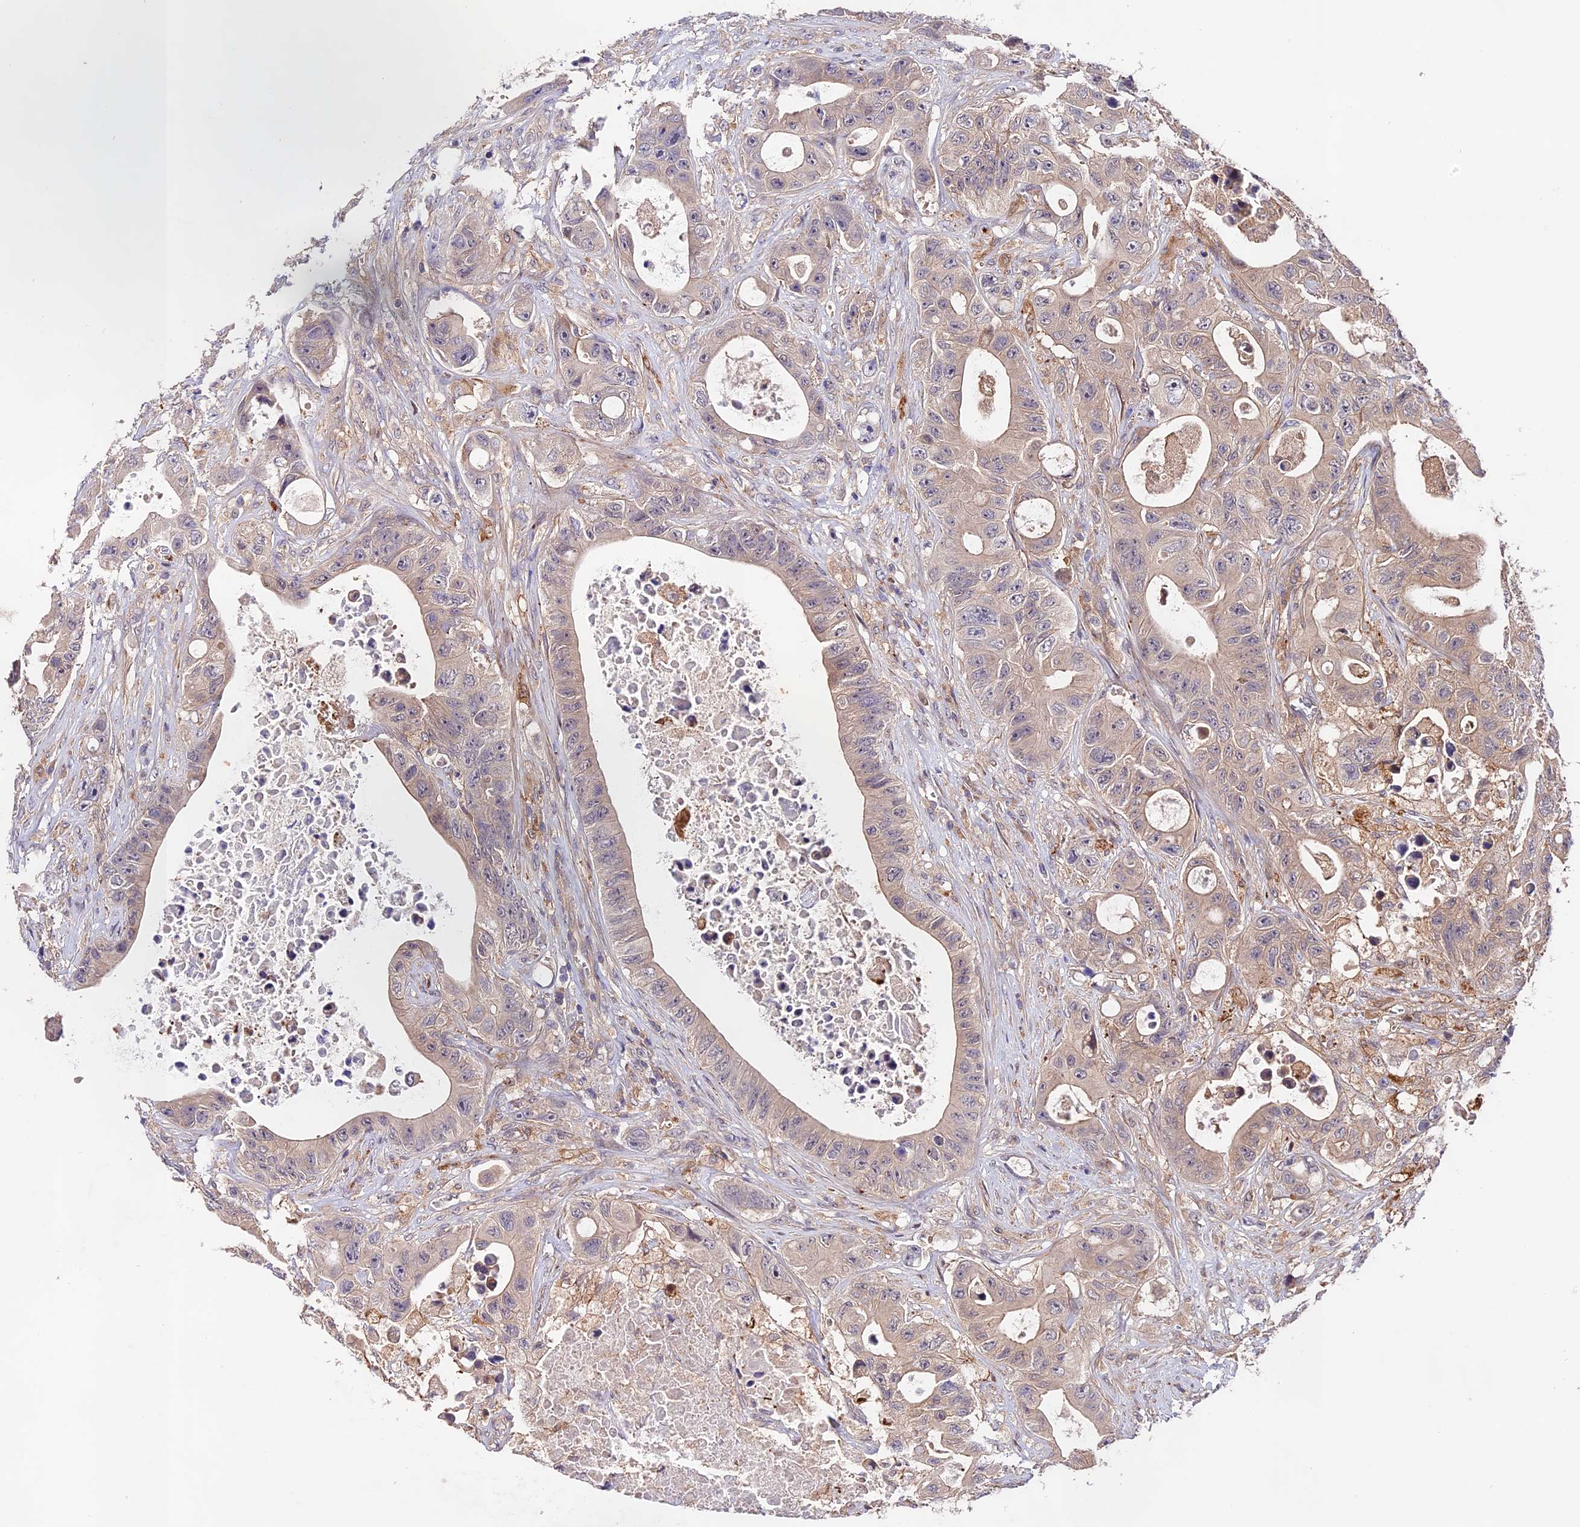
{"staining": {"intensity": "negative", "quantity": "none", "location": "none"}, "tissue": "colorectal cancer", "cell_type": "Tumor cells", "image_type": "cancer", "snomed": [{"axis": "morphology", "description": "Adenocarcinoma, NOS"}, {"axis": "topography", "description": "Colon"}], "caption": "DAB immunohistochemical staining of human adenocarcinoma (colorectal) demonstrates no significant staining in tumor cells.", "gene": "CACNA1H", "patient": {"sex": "female", "age": 46}}